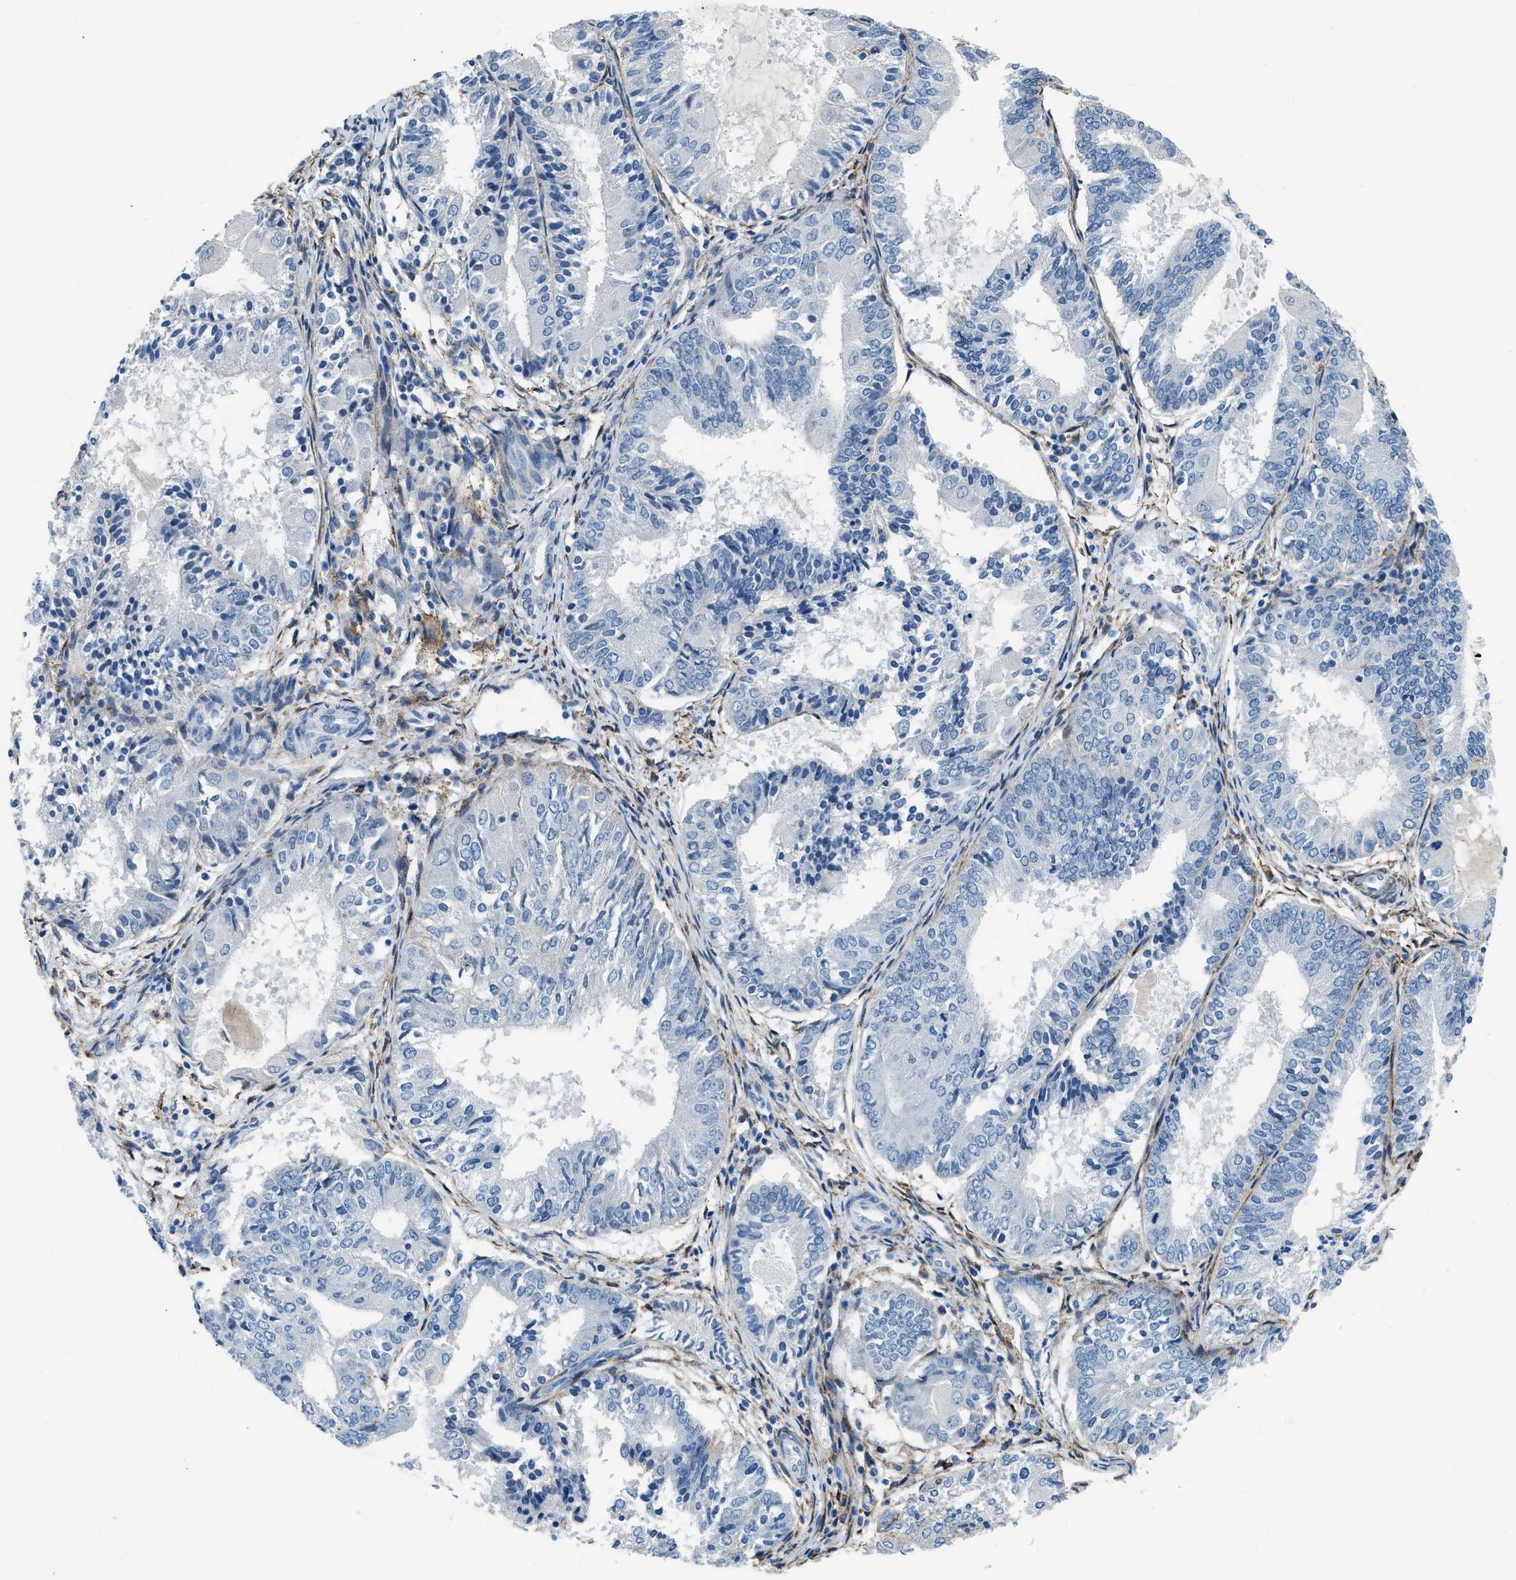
{"staining": {"intensity": "negative", "quantity": "none", "location": "none"}, "tissue": "endometrial cancer", "cell_type": "Tumor cells", "image_type": "cancer", "snomed": [{"axis": "morphology", "description": "Adenocarcinoma, NOS"}, {"axis": "topography", "description": "Endometrium"}], "caption": "Immunohistochemistry (IHC) of human adenocarcinoma (endometrial) shows no expression in tumor cells.", "gene": "LRP1", "patient": {"sex": "female", "age": 81}}